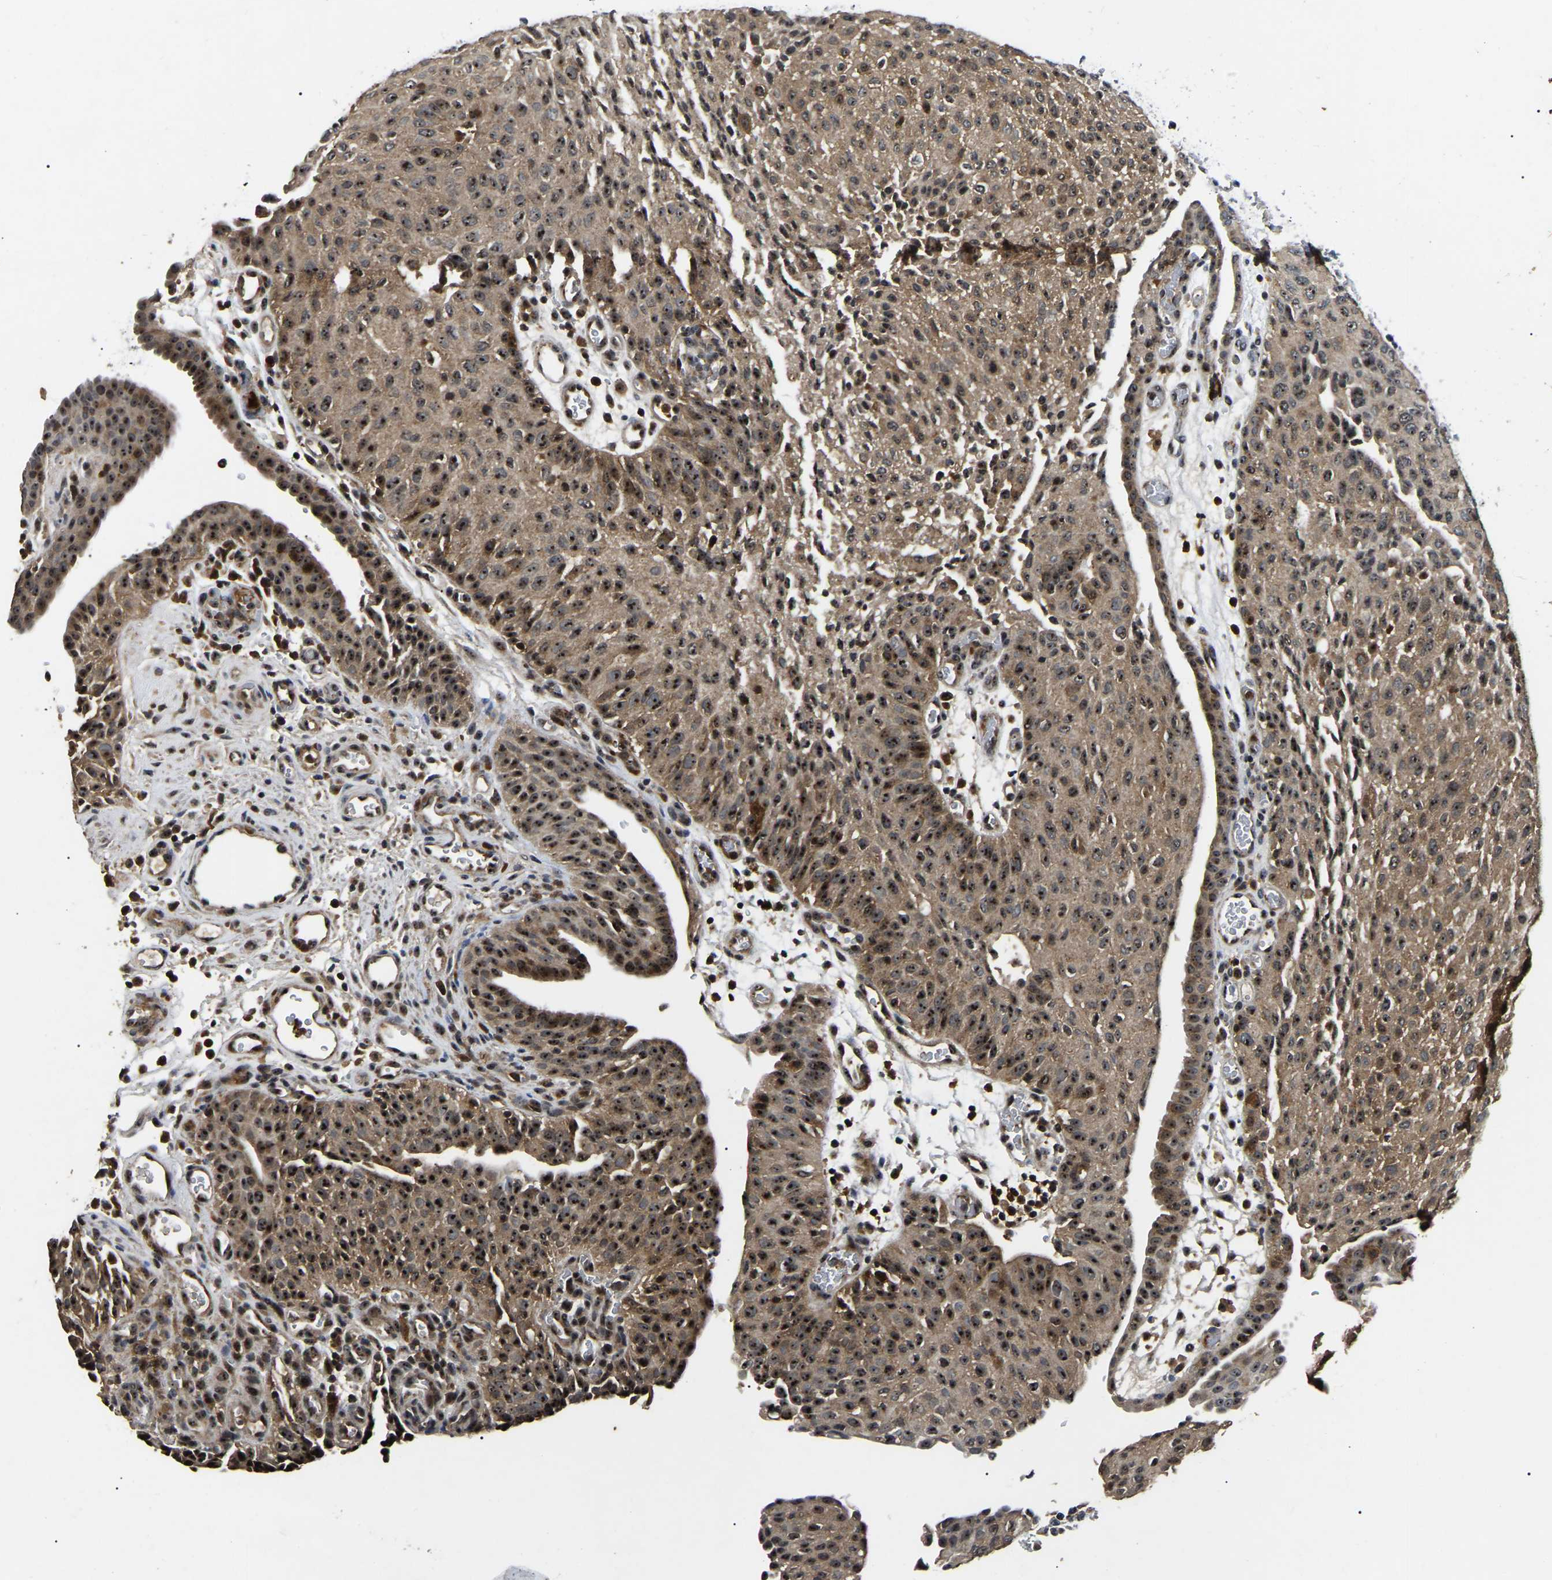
{"staining": {"intensity": "strong", "quantity": ">75%", "location": "cytoplasmic/membranous,nuclear"}, "tissue": "urothelial cancer", "cell_type": "Tumor cells", "image_type": "cancer", "snomed": [{"axis": "morphology", "description": "Urothelial carcinoma, Low grade"}, {"axis": "morphology", "description": "Urothelial carcinoma, High grade"}, {"axis": "topography", "description": "Urinary bladder"}], "caption": "Immunohistochemistry (DAB) staining of human urothelial carcinoma (high-grade) displays strong cytoplasmic/membranous and nuclear protein expression in approximately >75% of tumor cells.", "gene": "RBM28", "patient": {"sex": "male", "age": 35}}